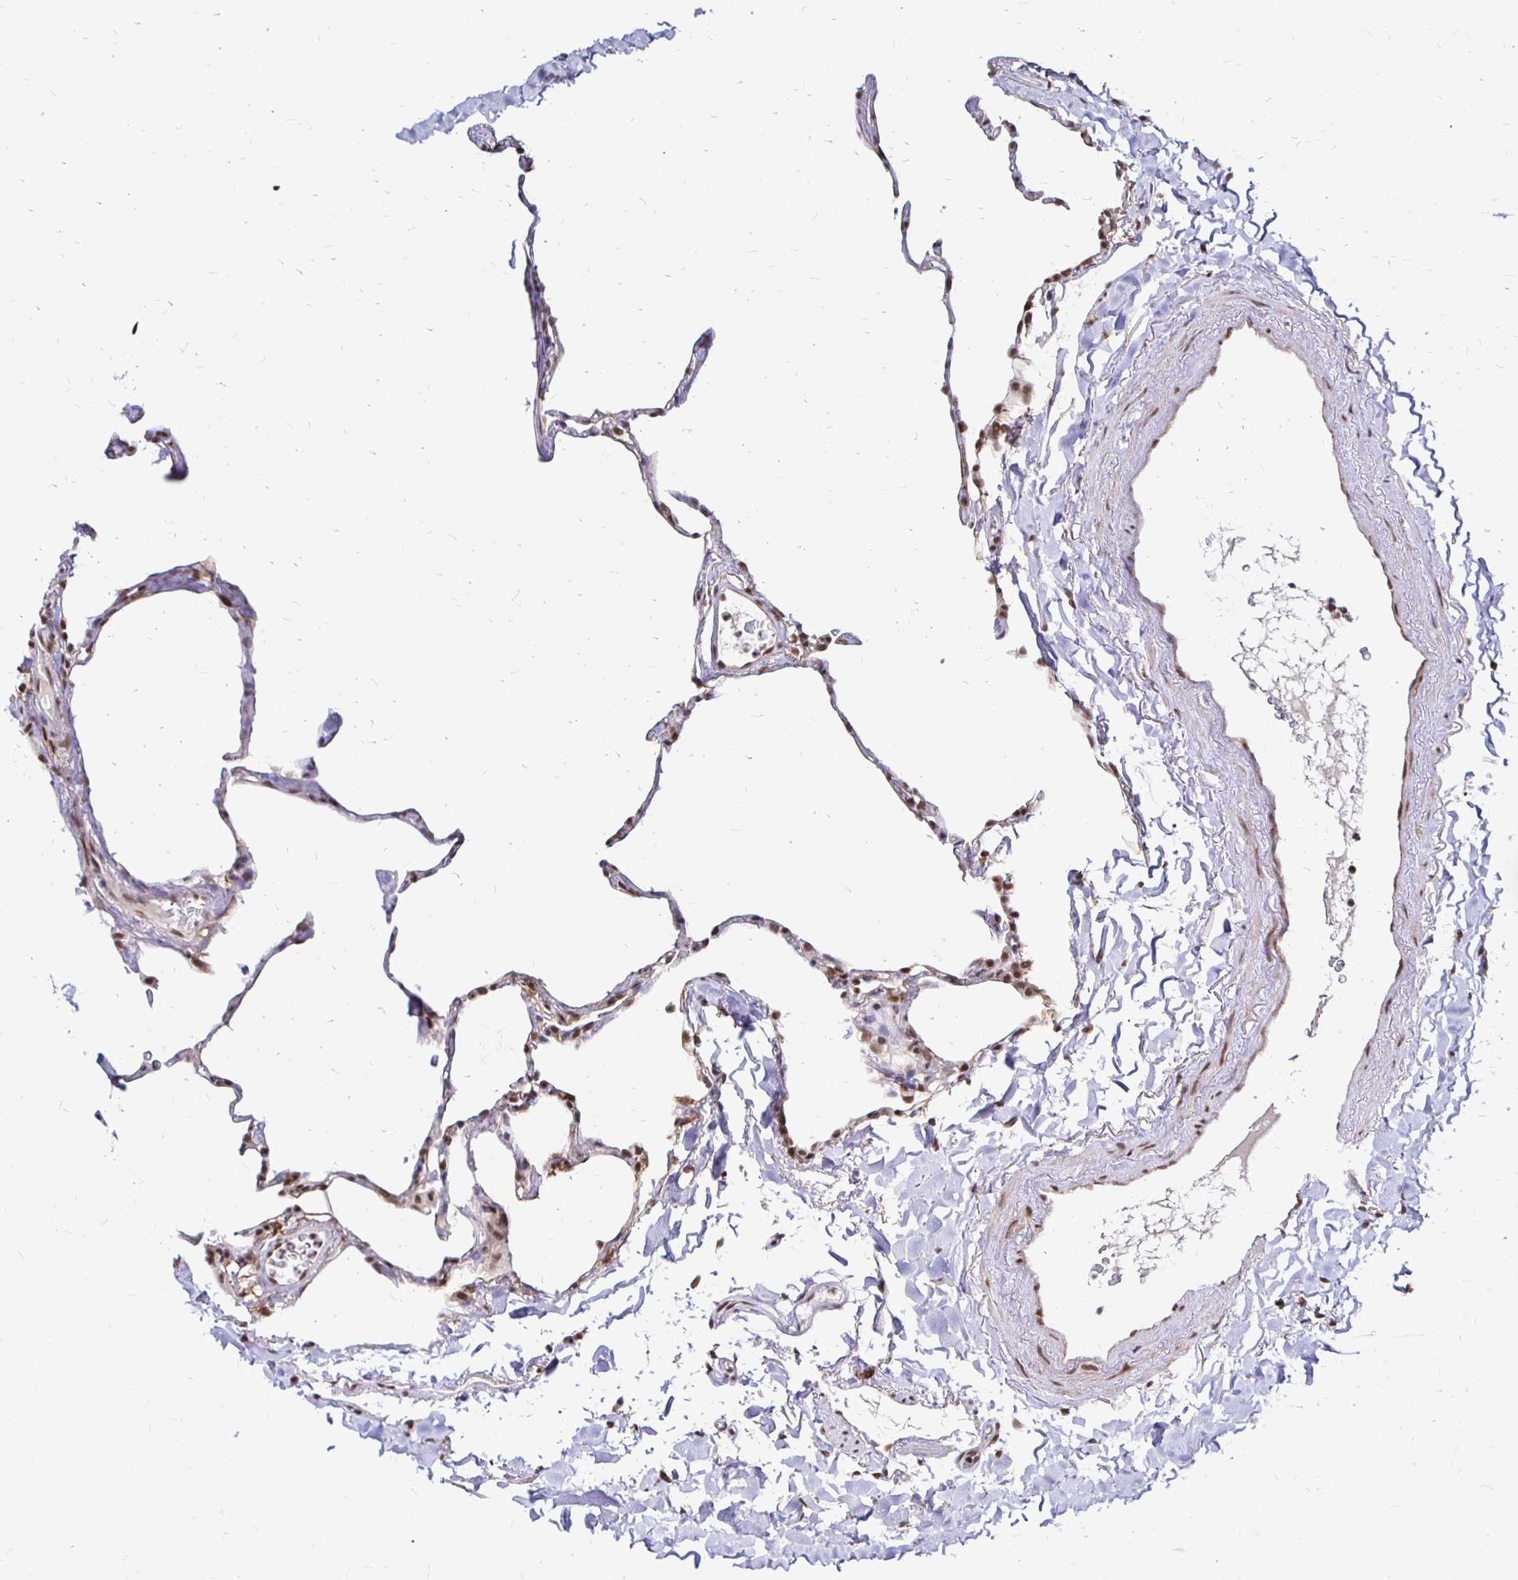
{"staining": {"intensity": "moderate", "quantity": ">75%", "location": "nuclear"}, "tissue": "lung", "cell_type": "Alveolar cells", "image_type": "normal", "snomed": [{"axis": "morphology", "description": "Normal tissue, NOS"}, {"axis": "topography", "description": "Lung"}], "caption": "A medium amount of moderate nuclear positivity is seen in approximately >75% of alveolar cells in unremarkable lung.", "gene": "SIN3A", "patient": {"sex": "male", "age": 65}}